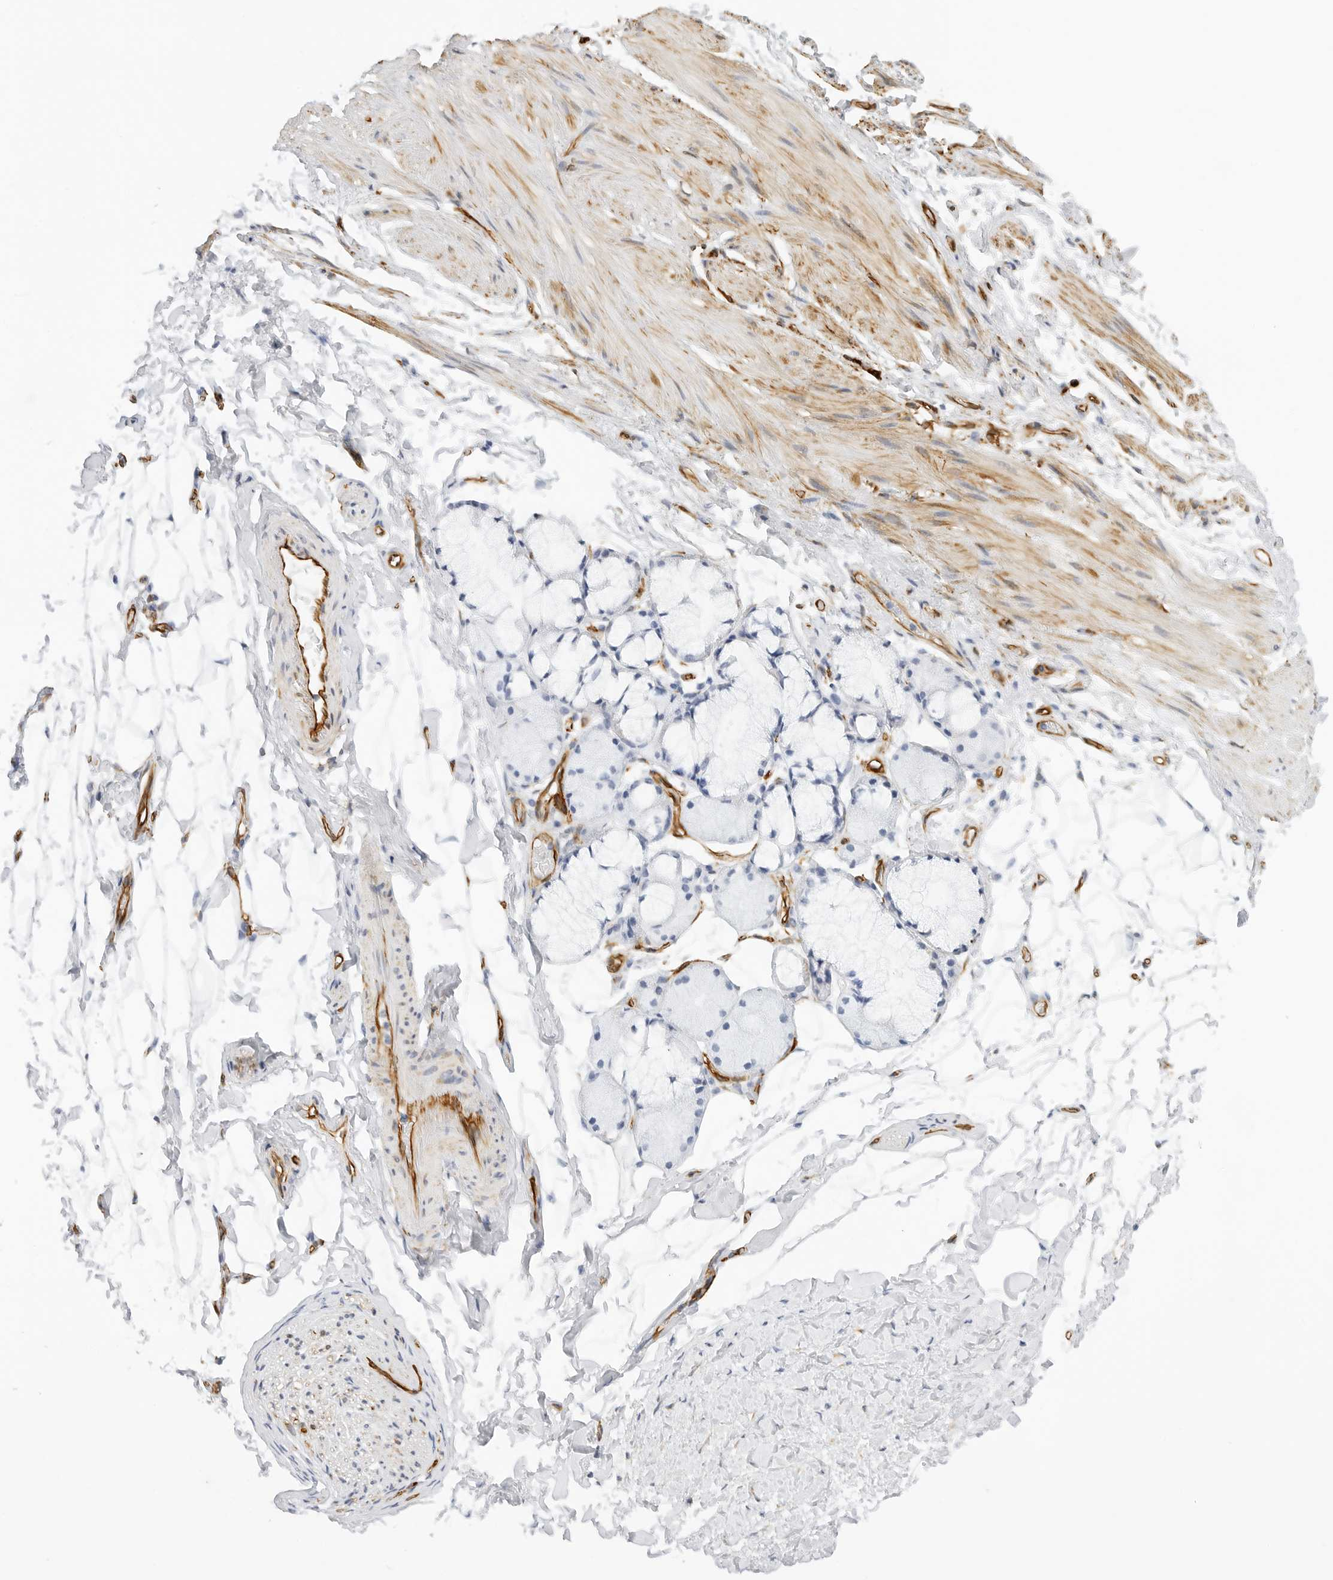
{"staining": {"intensity": "negative", "quantity": "none", "location": "none"}, "tissue": "adipose tissue", "cell_type": "Adipocytes", "image_type": "normal", "snomed": [{"axis": "morphology", "description": "Normal tissue, NOS"}, {"axis": "topography", "description": "Cartilage tissue"}, {"axis": "topography", "description": "Bronchus"}], "caption": "Protein analysis of benign adipose tissue shows no significant expression in adipocytes. Brightfield microscopy of immunohistochemistry (IHC) stained with DAB (3,3'-diaminobenzidine) (brown) and hematoxylin (blue), captured at high magnification.", "gene": "NES", "patient": {"sex": "female", "age": 73}}